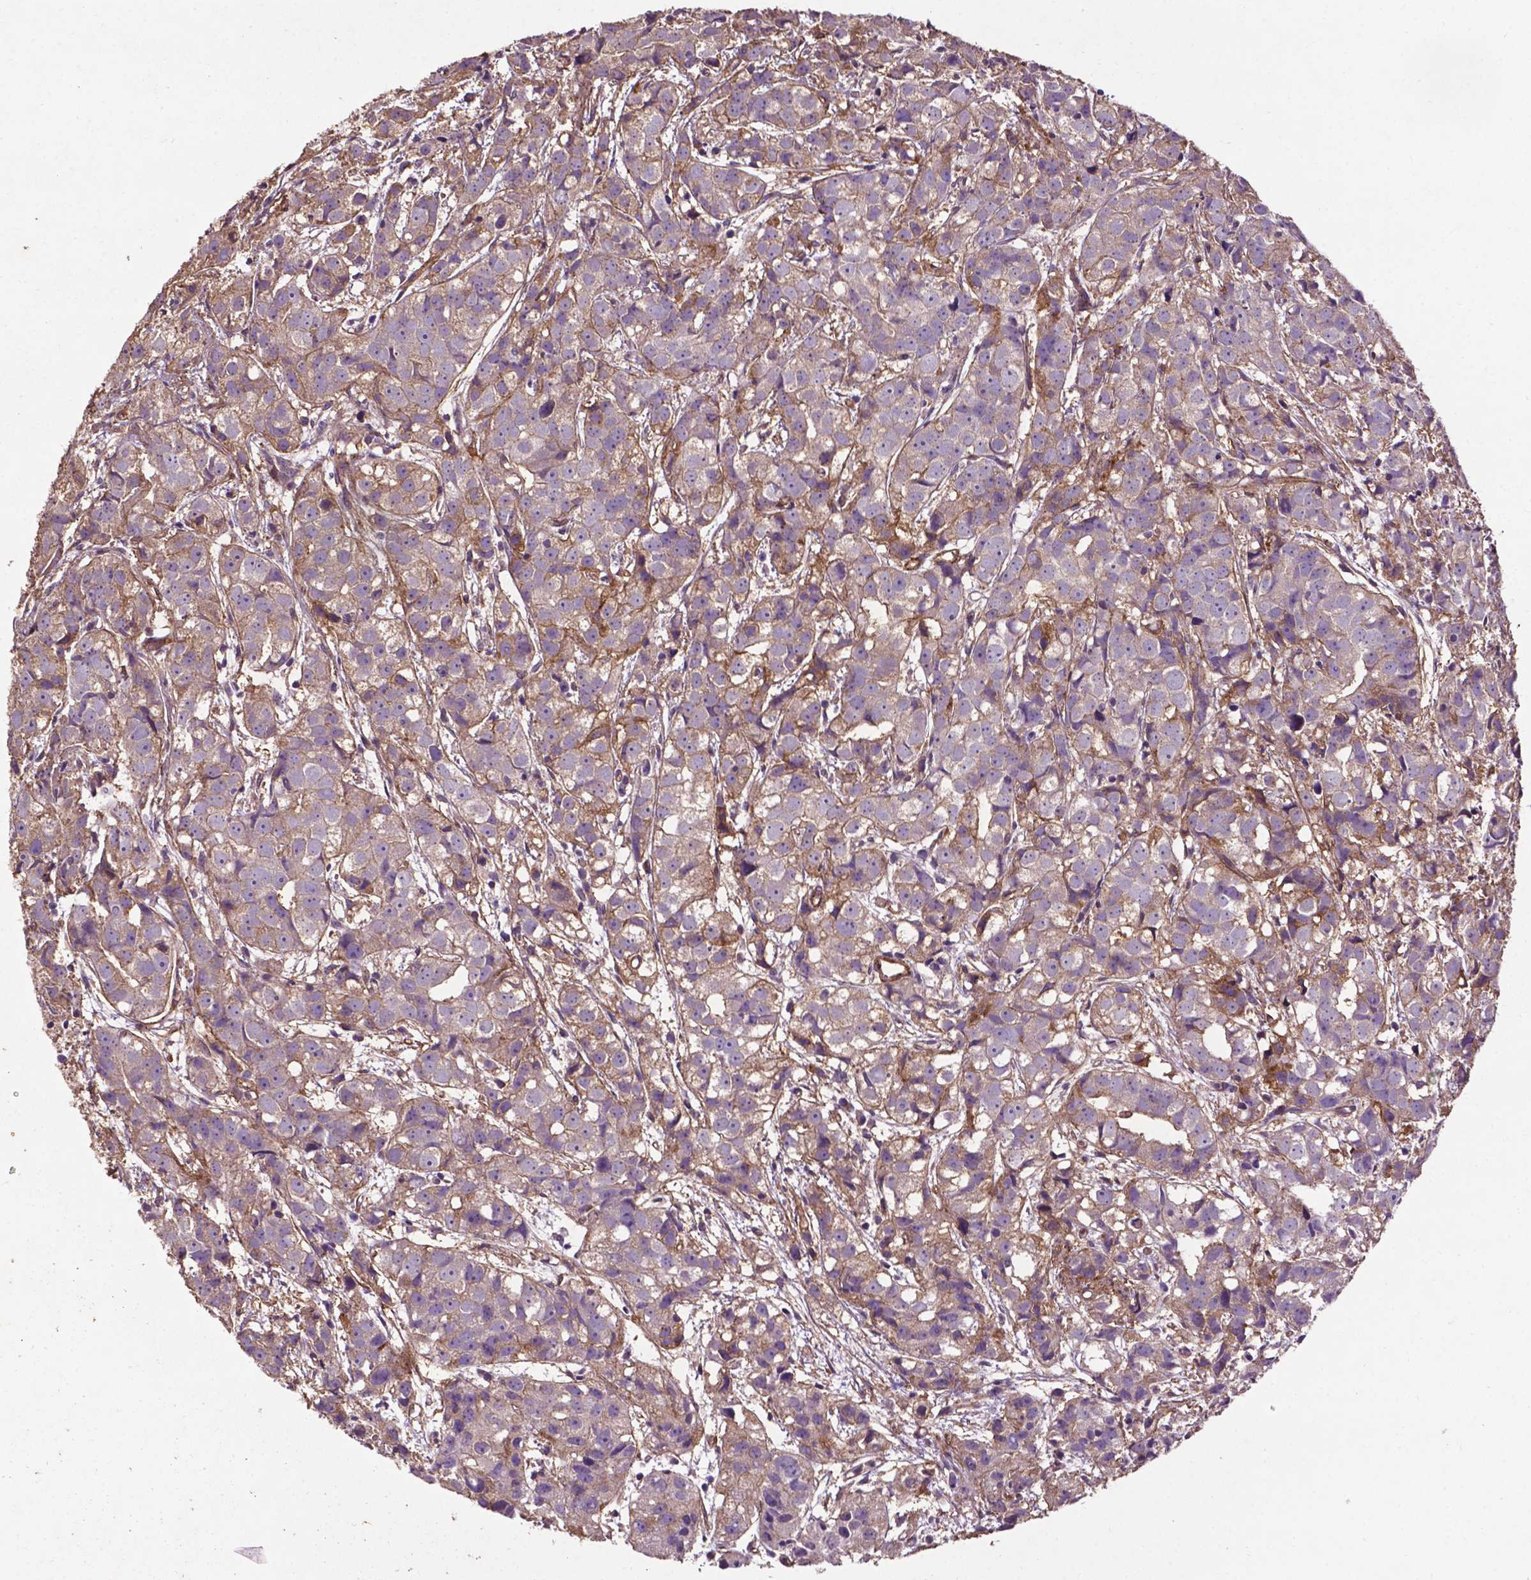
{"staining": {"intensity": "weak", "quantity": "25%-75%", "location": "cytoplasmic/membranous"}, "tissue": "prostate cancer", "cell_type": "Tumor cells", "image_type": "cancer", "snomed": [{"axis": "morphology", "description": "Adenocarcinoma, High grade"}, {"axis": "topography", "description": "Prostate"}], "caption": "Tumor cells show low levels of weak cytoplasmic/membranous positivity in about 25%-75% of cells in human prostate cancer.", "gene": "RRAS", "patient": {"sex": "male", "age": 68}}